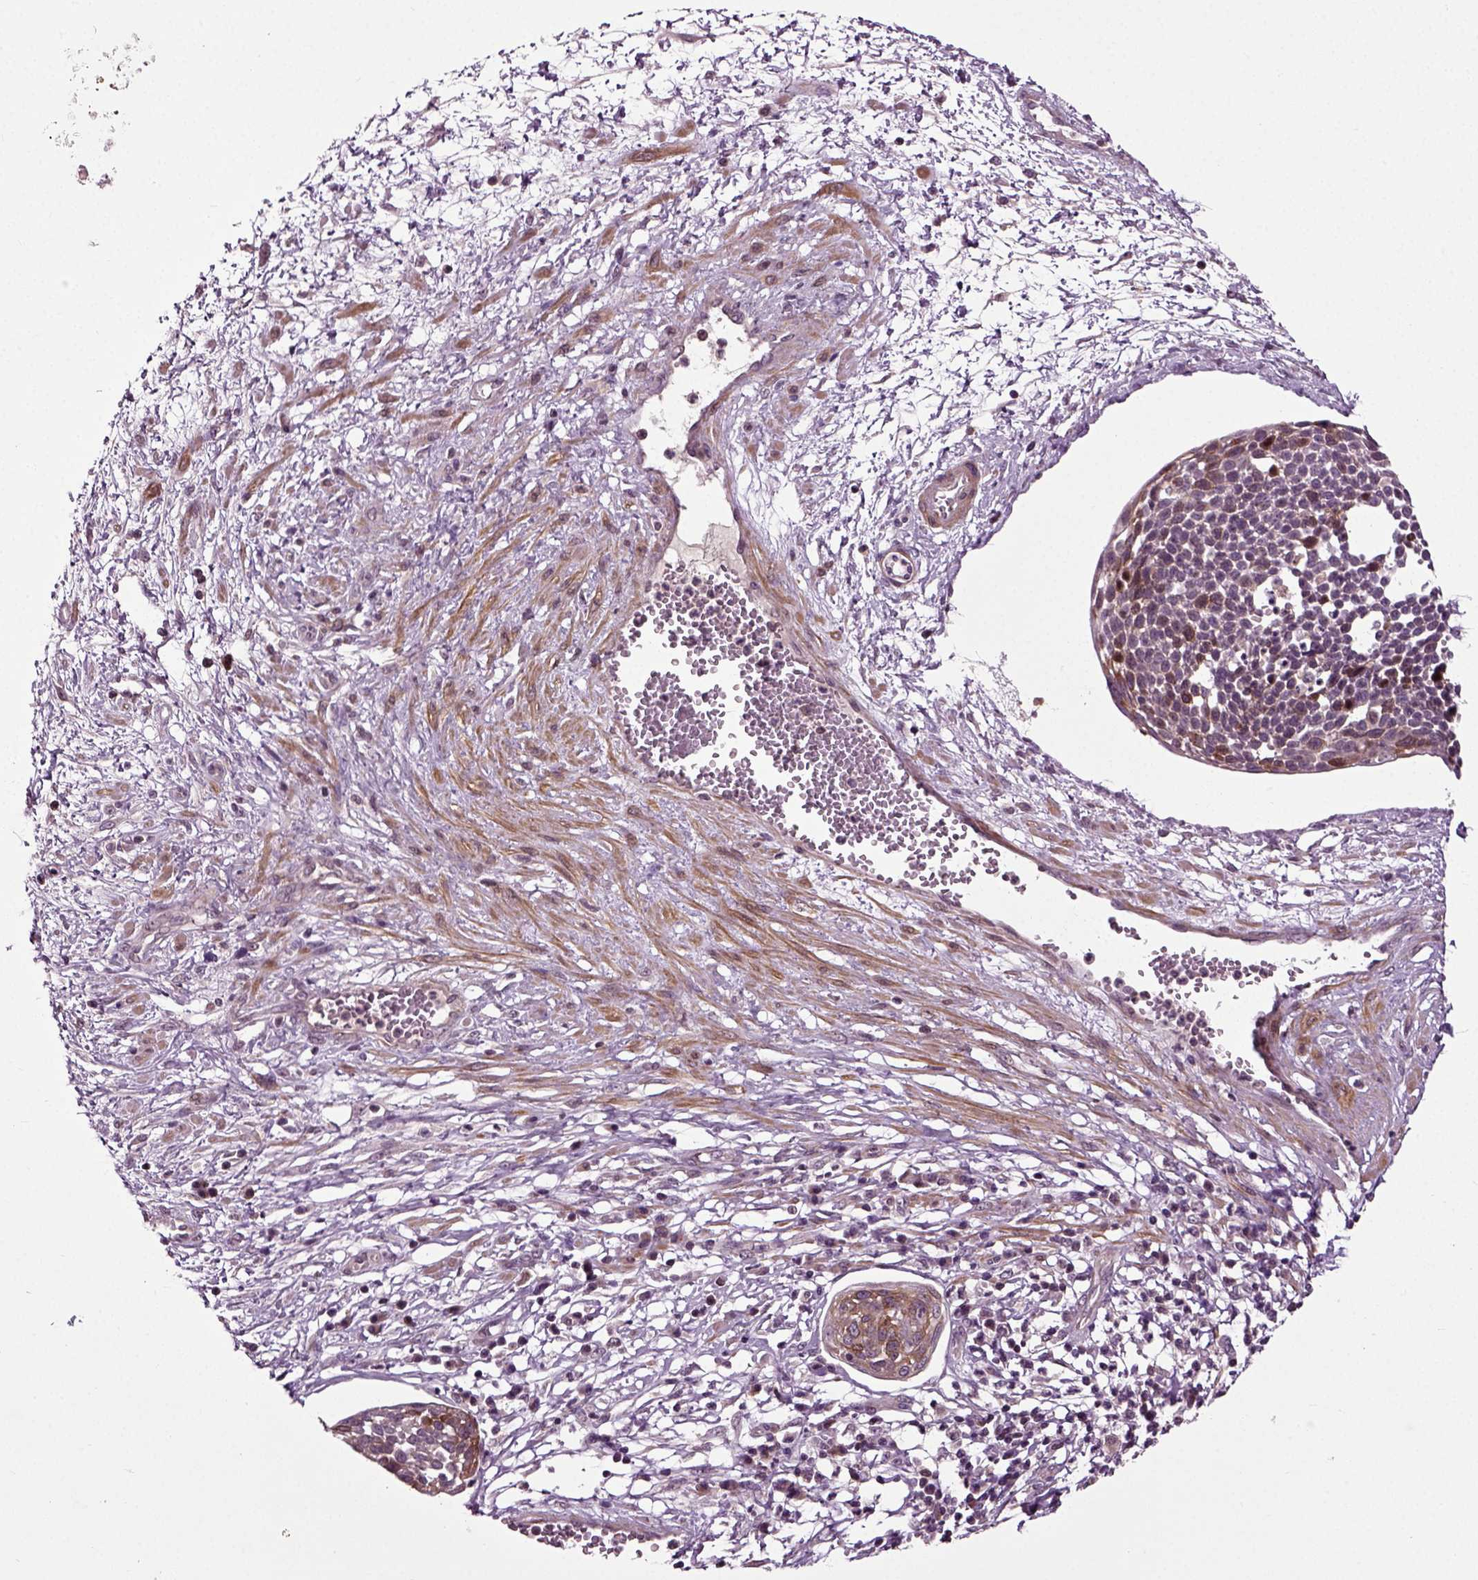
{"staining": {"intensity": "negative", "quantity": "none", "location": "none"}, "tissue": "cervical cancer", "cell_type": "Tumor cells", "image_type": "cancer", "snomed": [{"axis": "morphology", "description": "Squamous cell carcinoma, NOS"}, {"axis": "topography", "description": "Cervix"}], "caption": "The immunohistochemistry micrograph has no significant staining in tumor cells of cervical squamous cell carcinoma tissue.", "gene": "KNSTRN", "patient": {"sex": "female", "age": 34}}